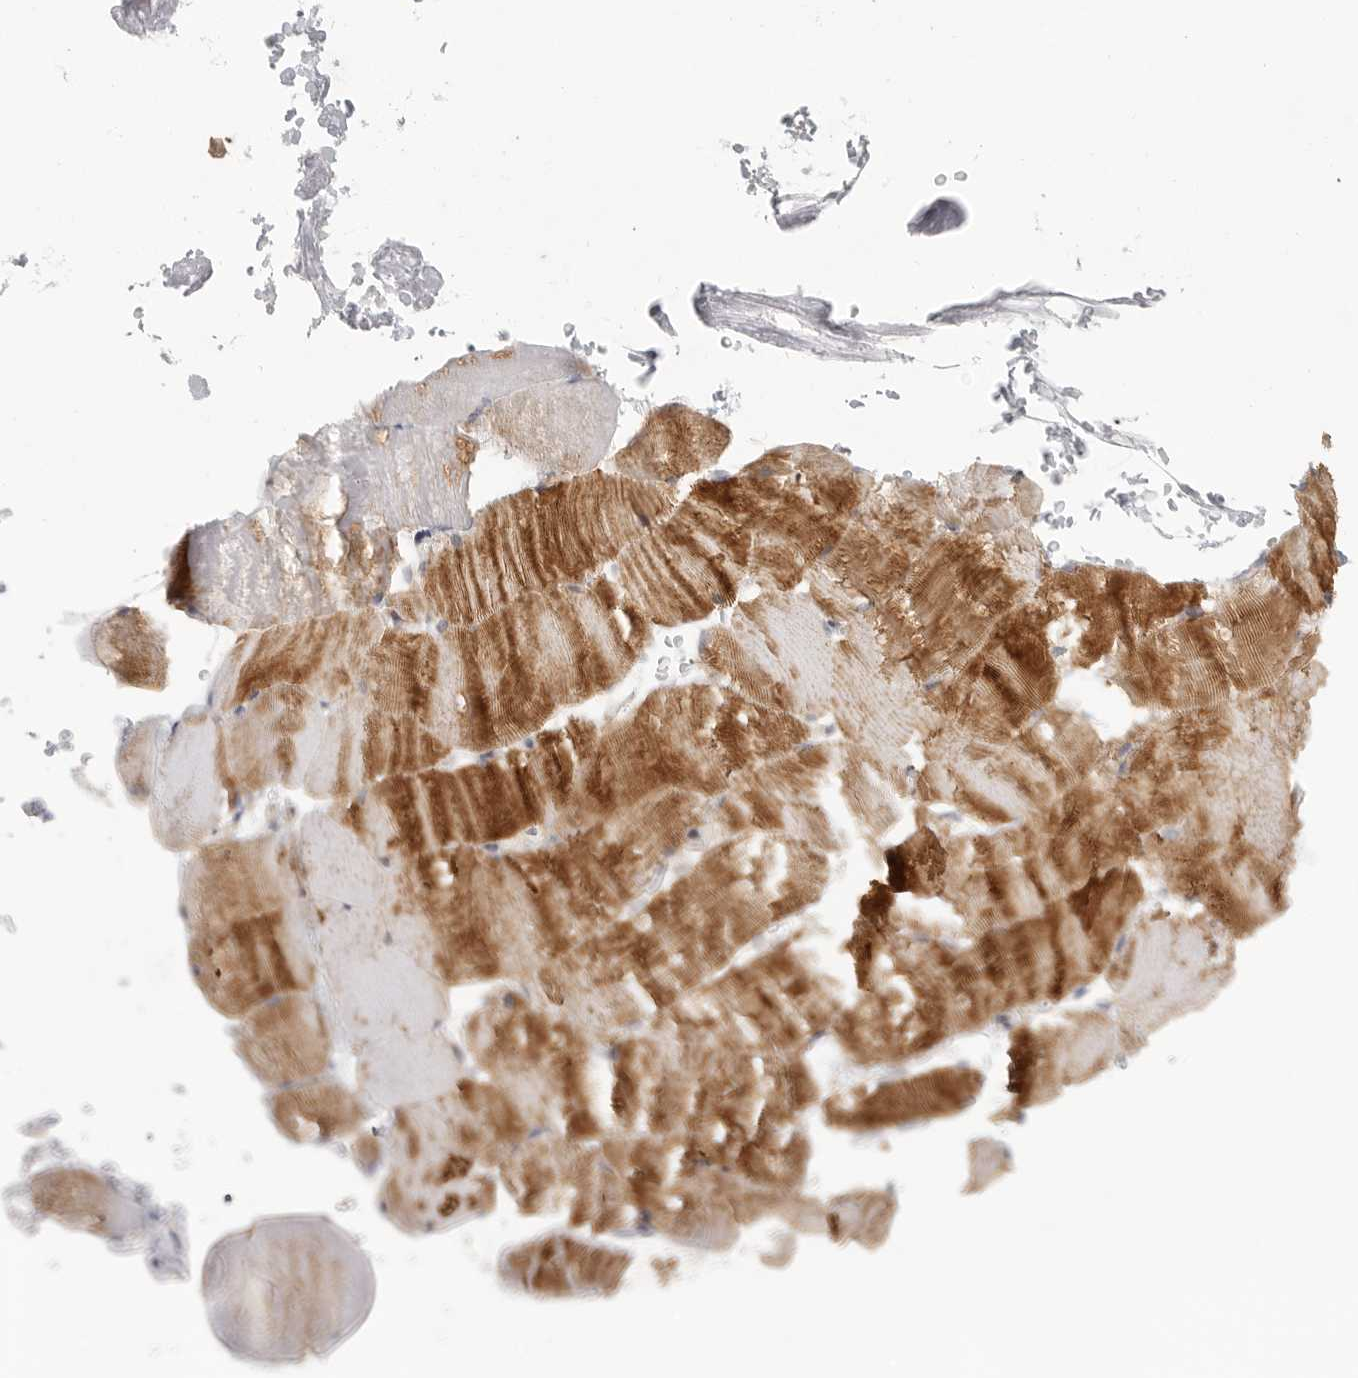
{"staining": {"intensity": "moderate", "quantity": ">75%", "location": "cytoplasmic/membranous"}, "tissue": "skeletal muscle", "cell_type": "Myocytes", "image_type": "normal", "snomed": [{"axis": "morphology", "description": "Normal tissue, NOS"}, {"axis": "topography", "description": "Skeletal muscle"}, {"axis": "topography", "description": "Parathyroid gland"}], "caption": "Skeletal muscle stained for a protein (brown) exhibits moderate cytoplasmic/membranous positive staining in approximately >75% of myocytes.", "gene": "HDAC6", "patient": {"sex": "female", "age": 37}}